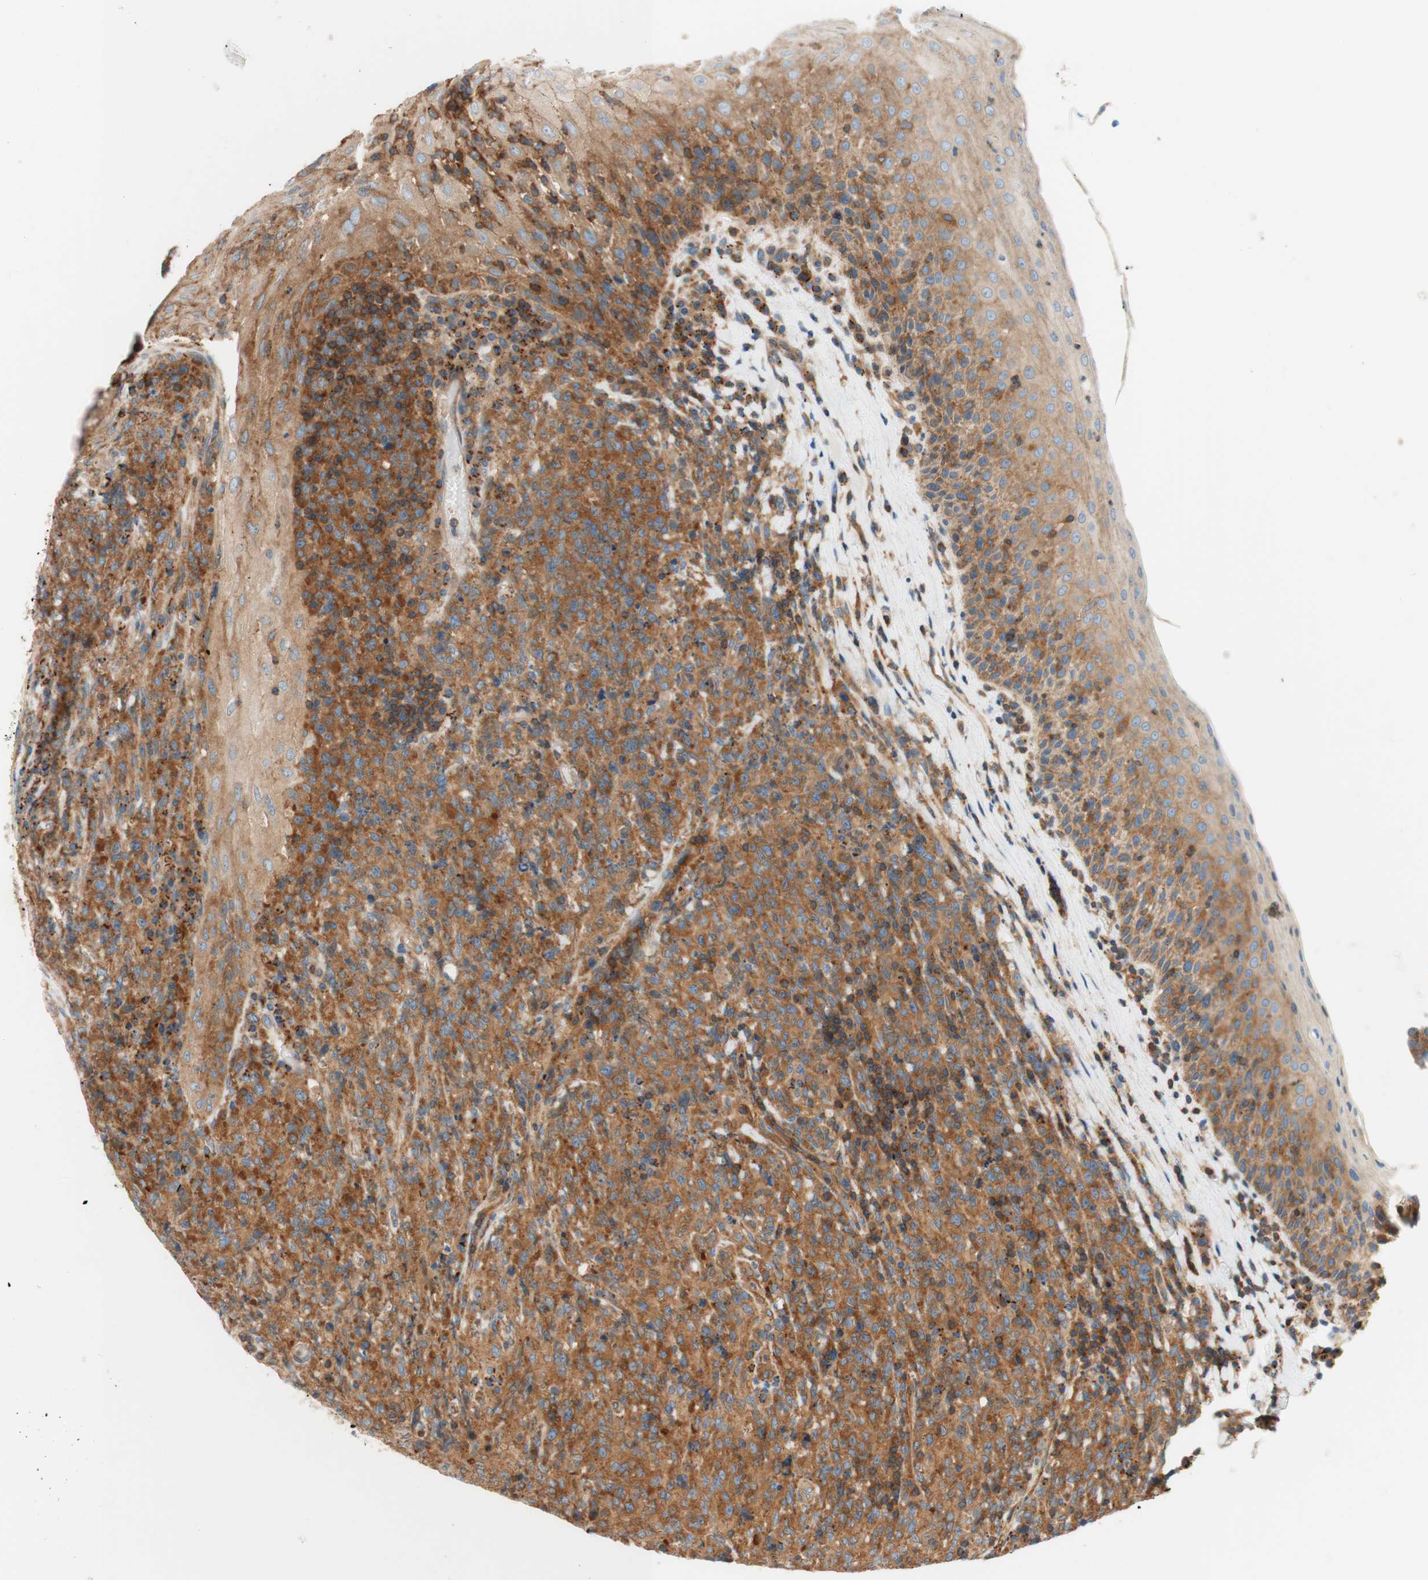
{"staining": {"intensity": "strong", "quantity": ">75%", "location": "cytoplasmic/membranous"}, "tissue": "lymphoma", "cell_type": "Tumor cells", "image_type": "cancer", "snomed": [{"axis": "morphology", "description": "Malignant lymphoma, non-Hodgkin's type, High grade"}, {"axis": "topography", "description": "Tonsil"}], "caption": "The micrograph demonstrates a brown stain indicating the presence of a protein in the cytoplasmic/membranous of tumor cells in lymphoma.", "gene": "VPS26A", "patient": {"sex": "female", "age": 36}}